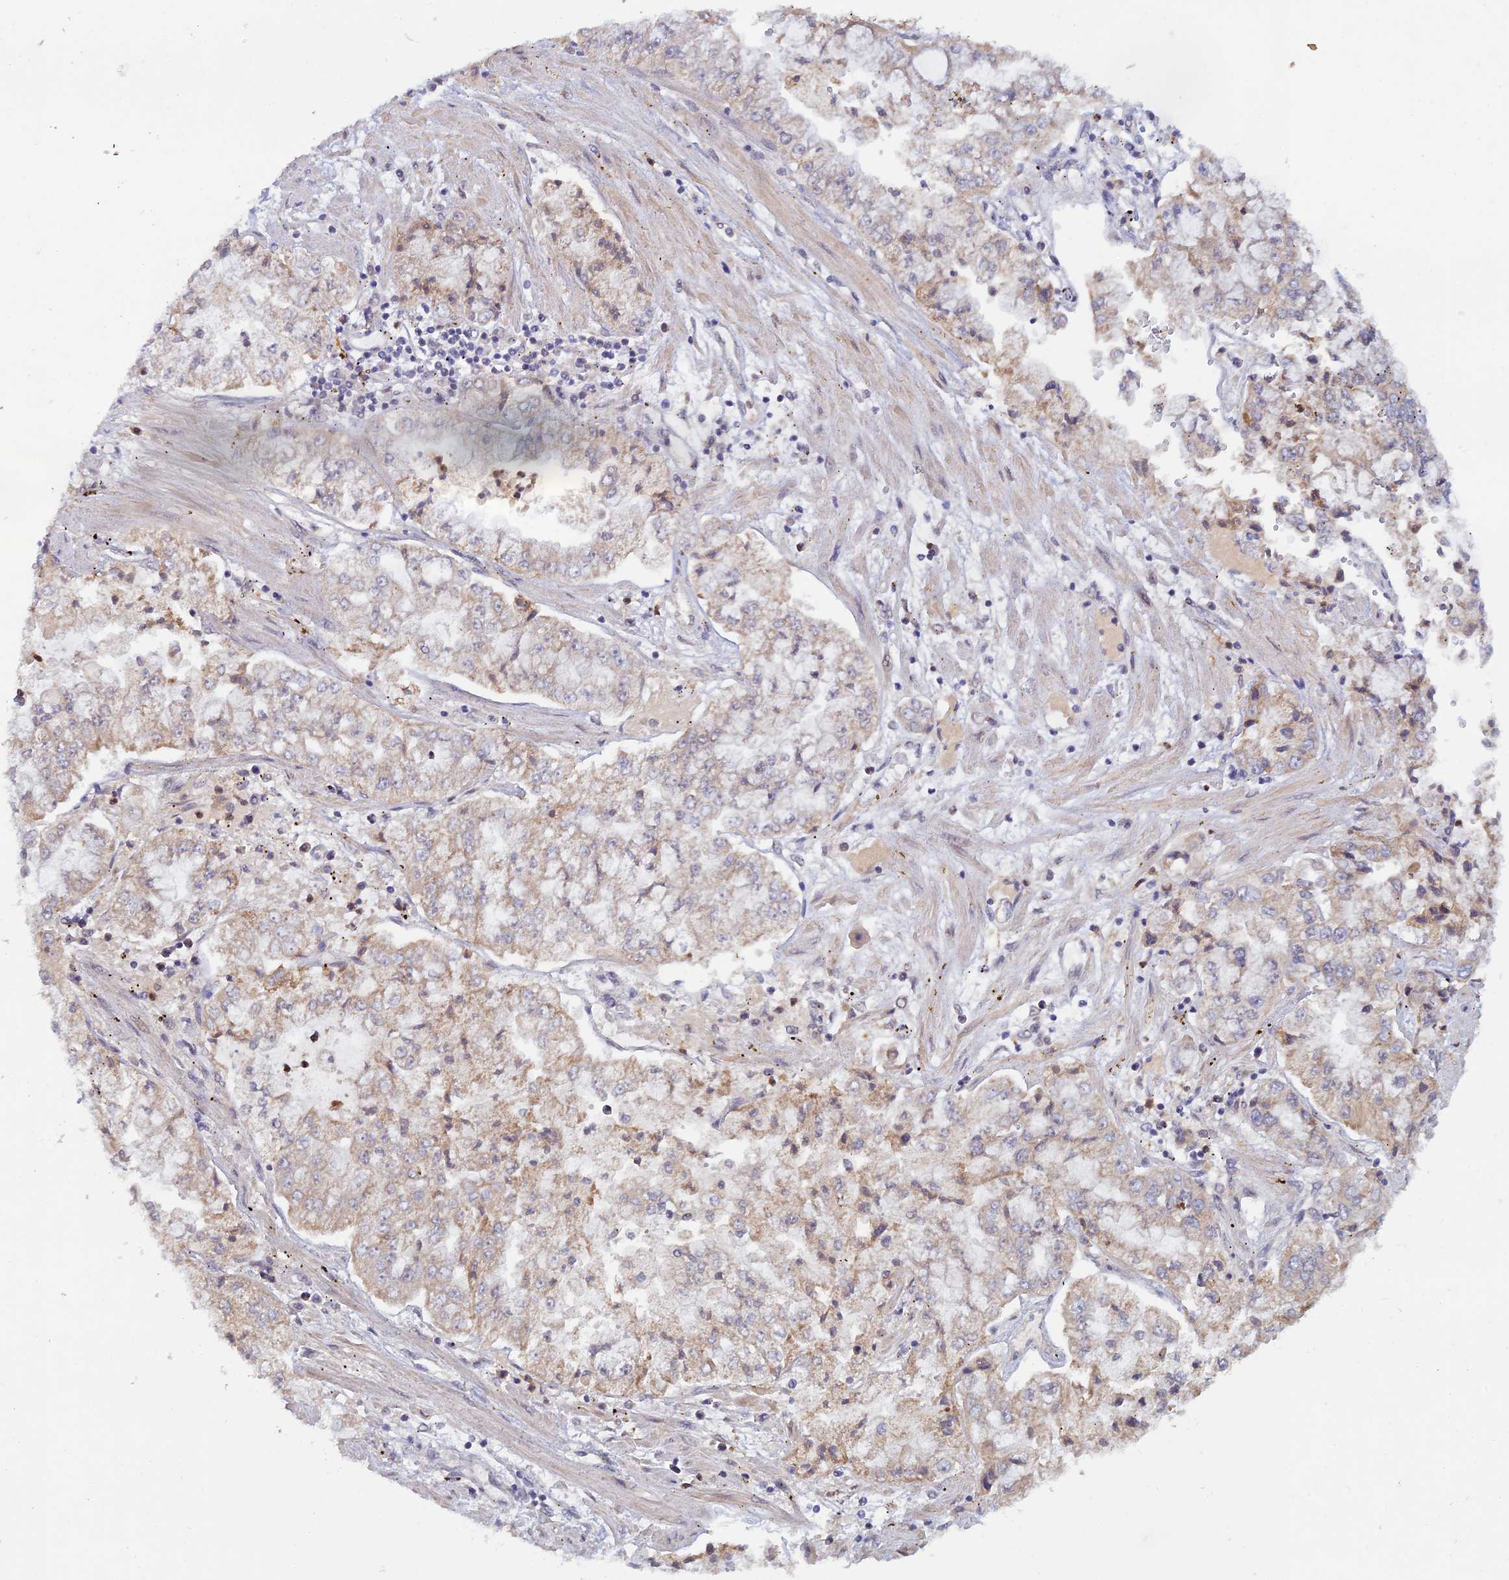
{"staining": {"intensity": "weak", "quantity": "25%-75%", "location": "cytoplasmic/membranous"}, "tissue": "stomach cancer", "cell_type": "Tumor cells", "image_type": "cancer", "snomed": [{"axis": "morphology", "description": "Adenocarcinoma, NOS"}, {"axis": "topography", "description": "Stomach"}], "caption": "Stomach adenocarcinoma was stained to show a protein in brown. There is low levels of weak cytoplasmic/membranous staining in approximately 25%-75% of tumor cells.", "gene": "FASTKD5", "patient": {"sex": "male", "age": 76}}